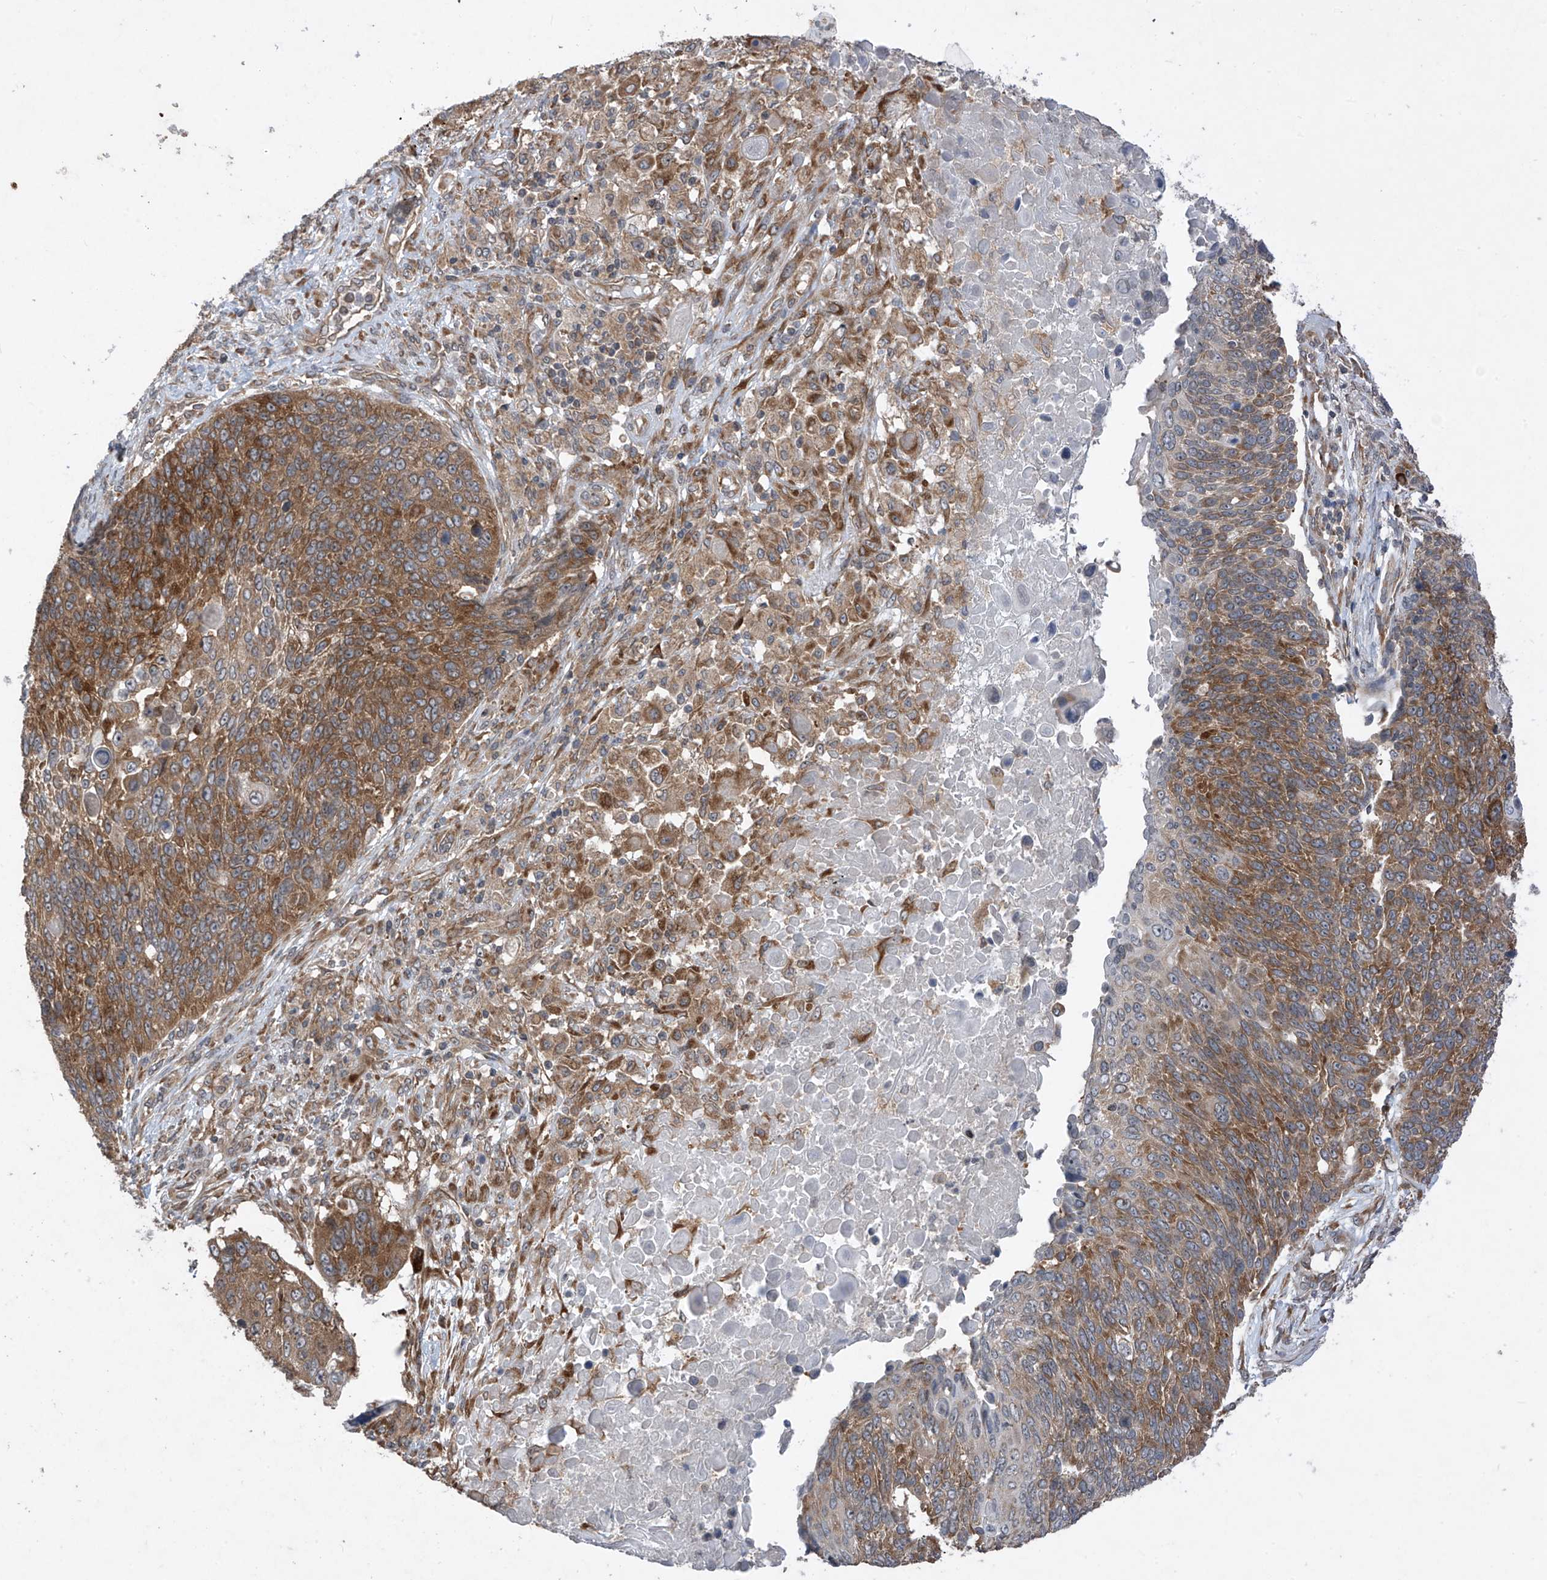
{"staining": {"intensity": "moderate", "quantity": ">75%", "location": "cytoplasmic/membranous"}, "tissue": "lung cancer", "cell_type": "Tumor cells", "image_type": "cancer", "snomed": [{"axis": "morphology", "description": "Squamous cell carcinoma, NOS"}, {"axis": "topography", "description": "Lung"}], "caption": "Immunohistochemical staining of lung cancer shows medium levels of moderate cytoplasmic/membranous protein staining in approximately >75% of tumor cells. (brown staining indicates protein expression, while blue staining denotes nuclei).", "gene": "RPL34", "patient": {"sex": "male", "age": 66}}